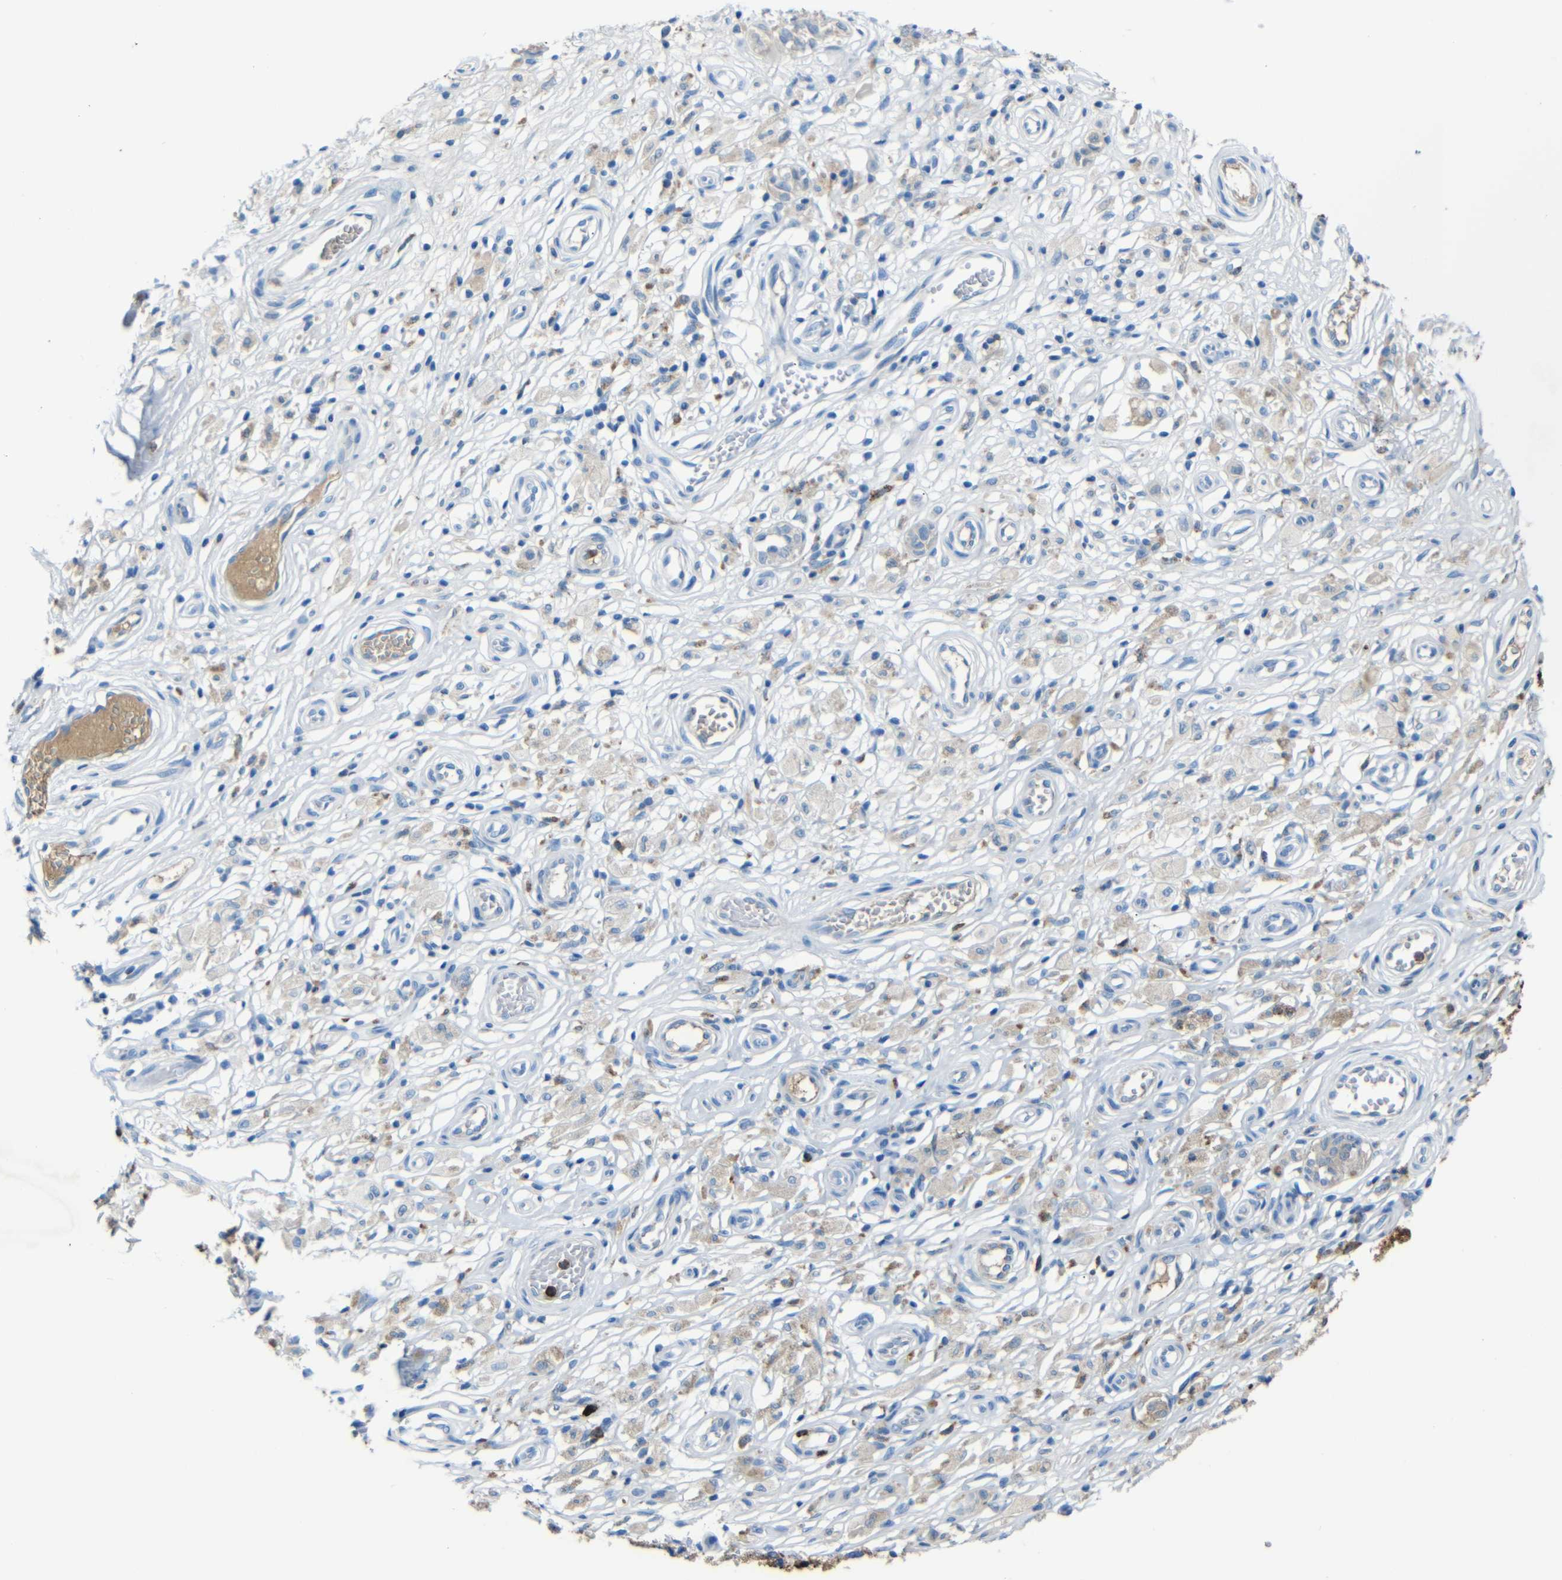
{"staining": {"intensity": "negative", "quantity": "none", "location": "none"}, "tissue": "melanoma", "cell_type": "Tumor cells", "image_type": "cancer", "snomed": [{"axis": "morphology", "description": "Malignant melanoma, NOS"}, {"axis": "topography", "description": "Skin"}], "caption": "Immunohistochemistry of melanoma reveals no staining in tumor cells. (IHC, brightfield microscopy, high magnification).", "gene": "SERPINA1", "patient": {"sex": "female", "age": 64}}